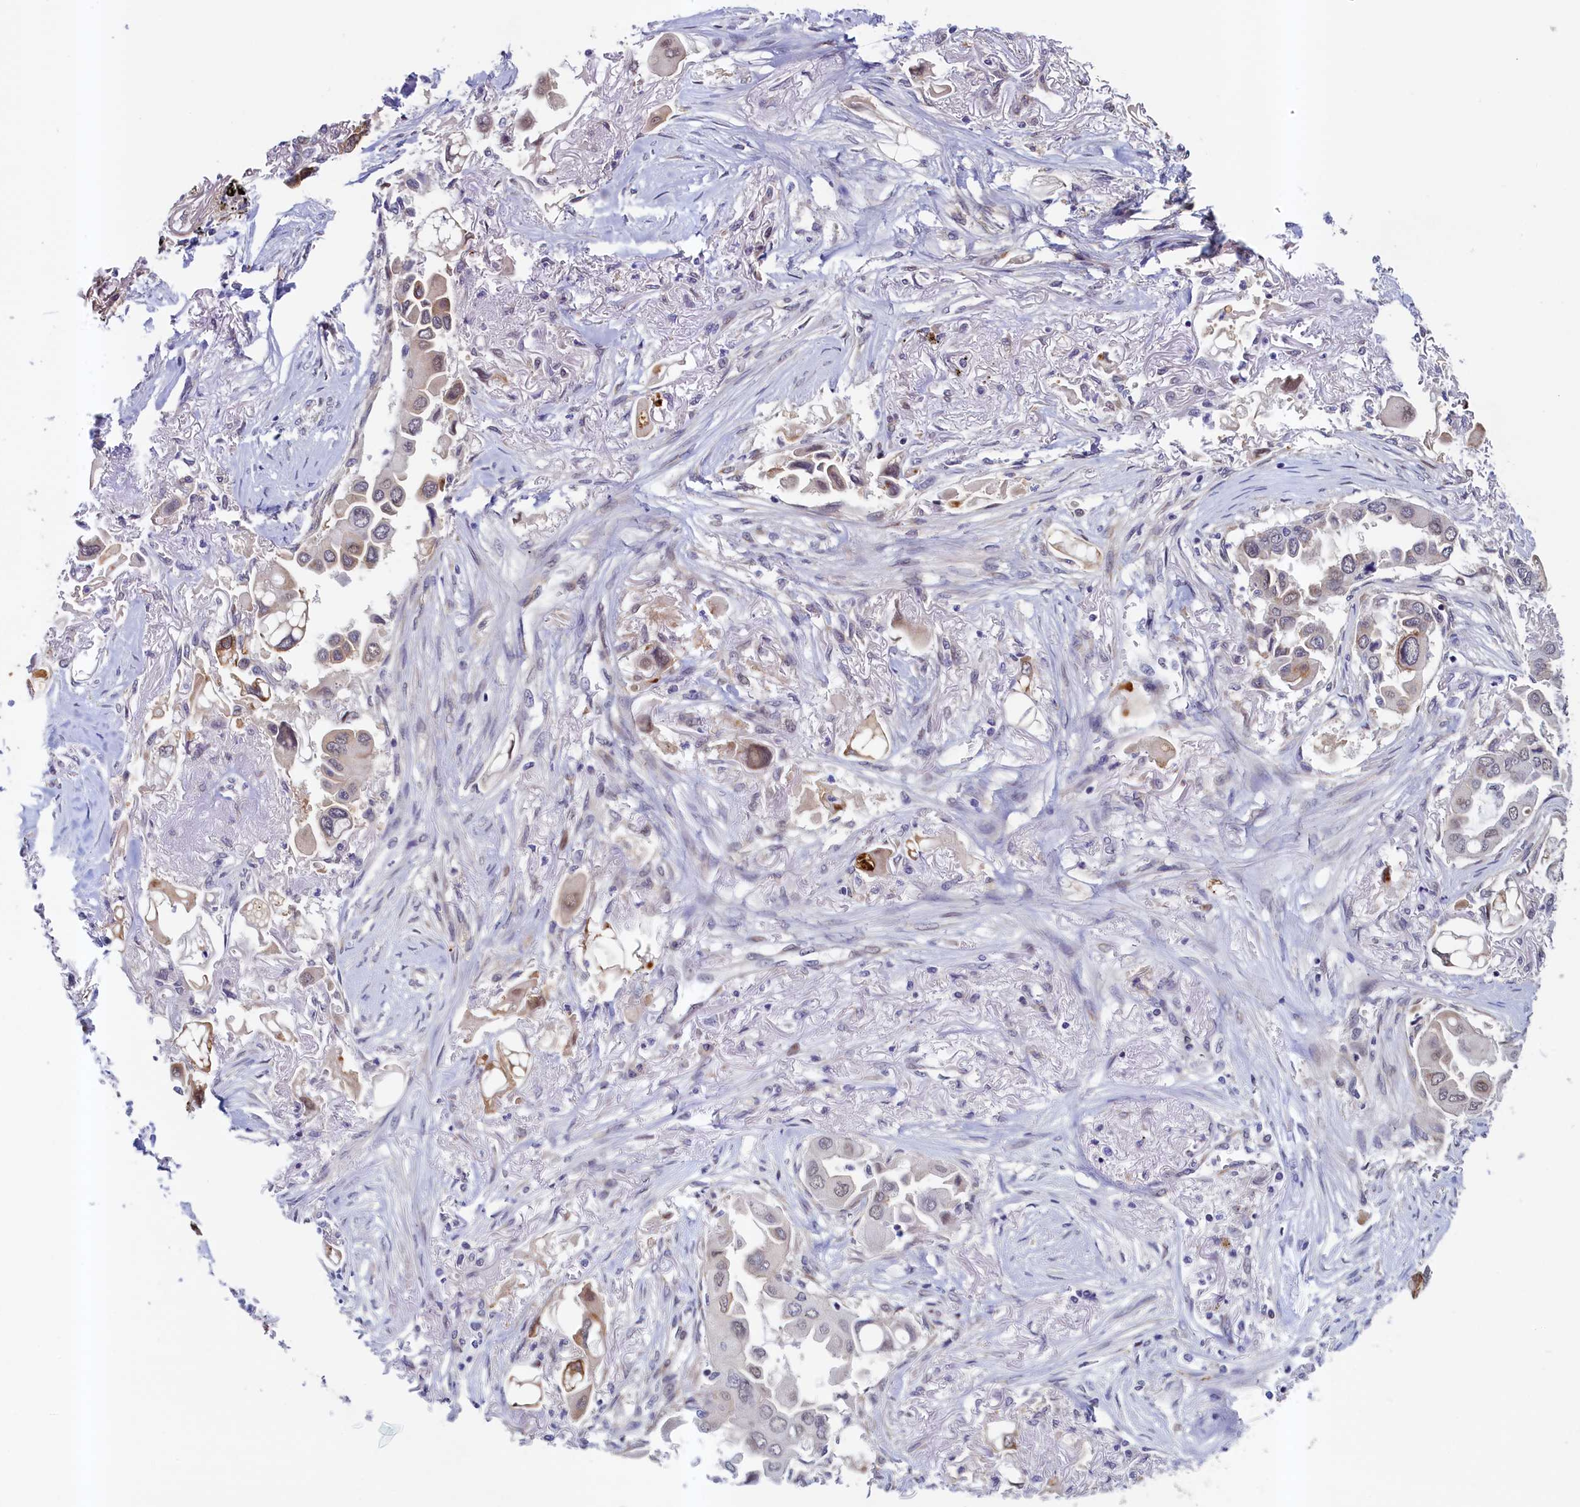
{"staining": {"intensity": "moderate", "quantity": "<25%", "location": "cytoplasmic/membranous"}, "tissue": "lung cancer", "cell_type": "Tumor cells", "image_type": "cancer", "snomed": [{"axis": "morphology", "description": "Adenocarcinoma, NOS"}, {"axis": "topography", "description": "Lung"}], "caption": "A photomicrograph of human adenocarcinoma (lung) stained for a protein demonstrates moderate cytoplasmic/membranous brown staining in tumor cells. (Stains: DAB in brown, nuclei in blue, Microscopy: brightfield microscopy at high magnification).", "gene": "PACSIN3", "patient": {"sex": "female", "age": 76}}